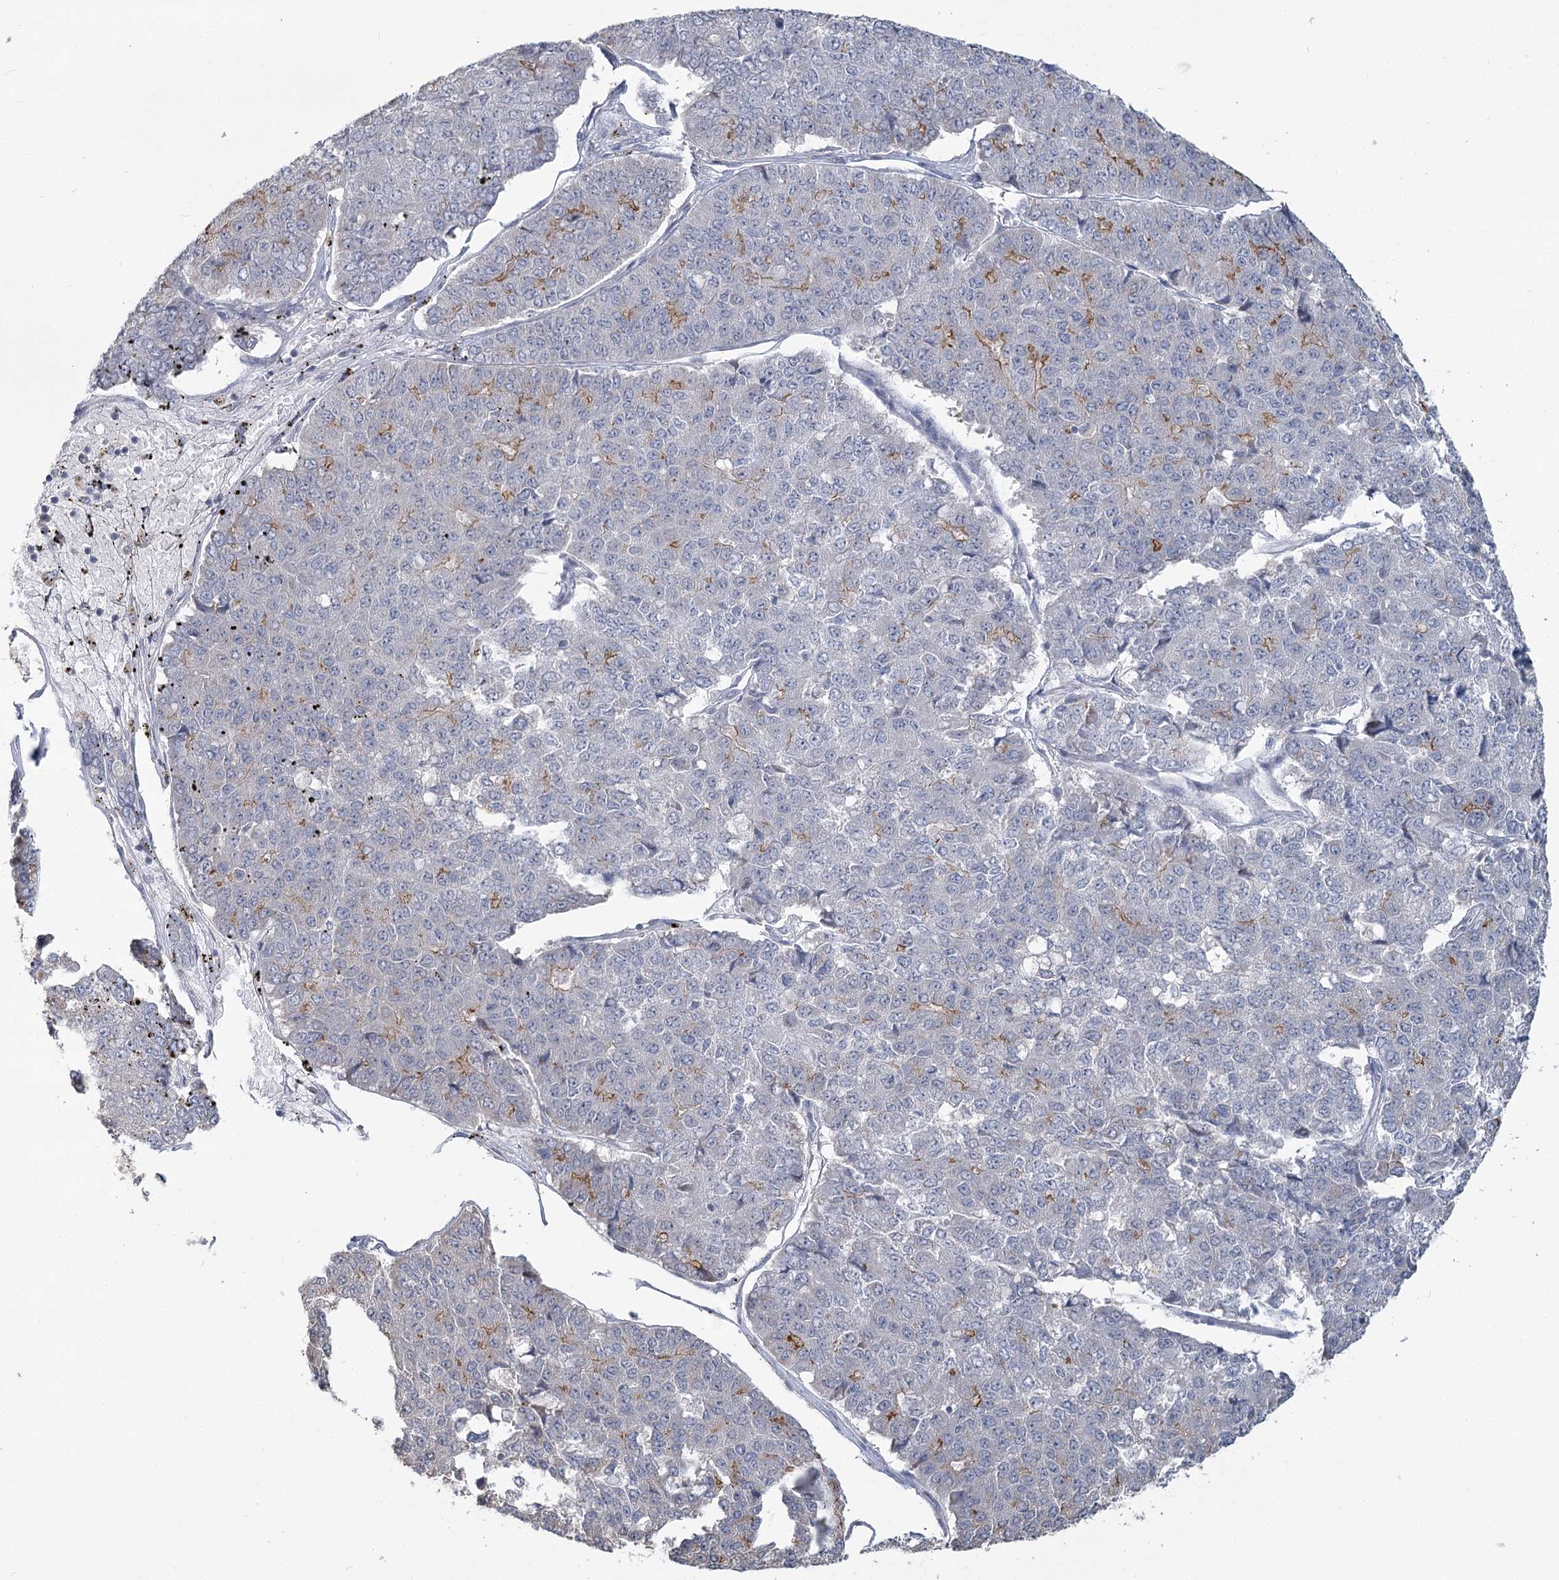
{"staining": {"intensity": "weak", "quantity": "<25%", "location": "cytoplasmic/membranous"}, "tissue": "pancreatic cancer", "cell_type": "Tumor cells", "image_type": "cancer", "snomed": [{"axis": "morphology", "description": "Adenocarcinoma, NOS"}, {"axis": "topography", "description": "Pancreas"}], "caption": "Pancreatic cancer was stained to show a protein in brown. There is no significant positivity in tumor cells. Nuclei are stained in blue.", "gene": "SLC9A3", "patient": {"sex": "male", "age": 50}}